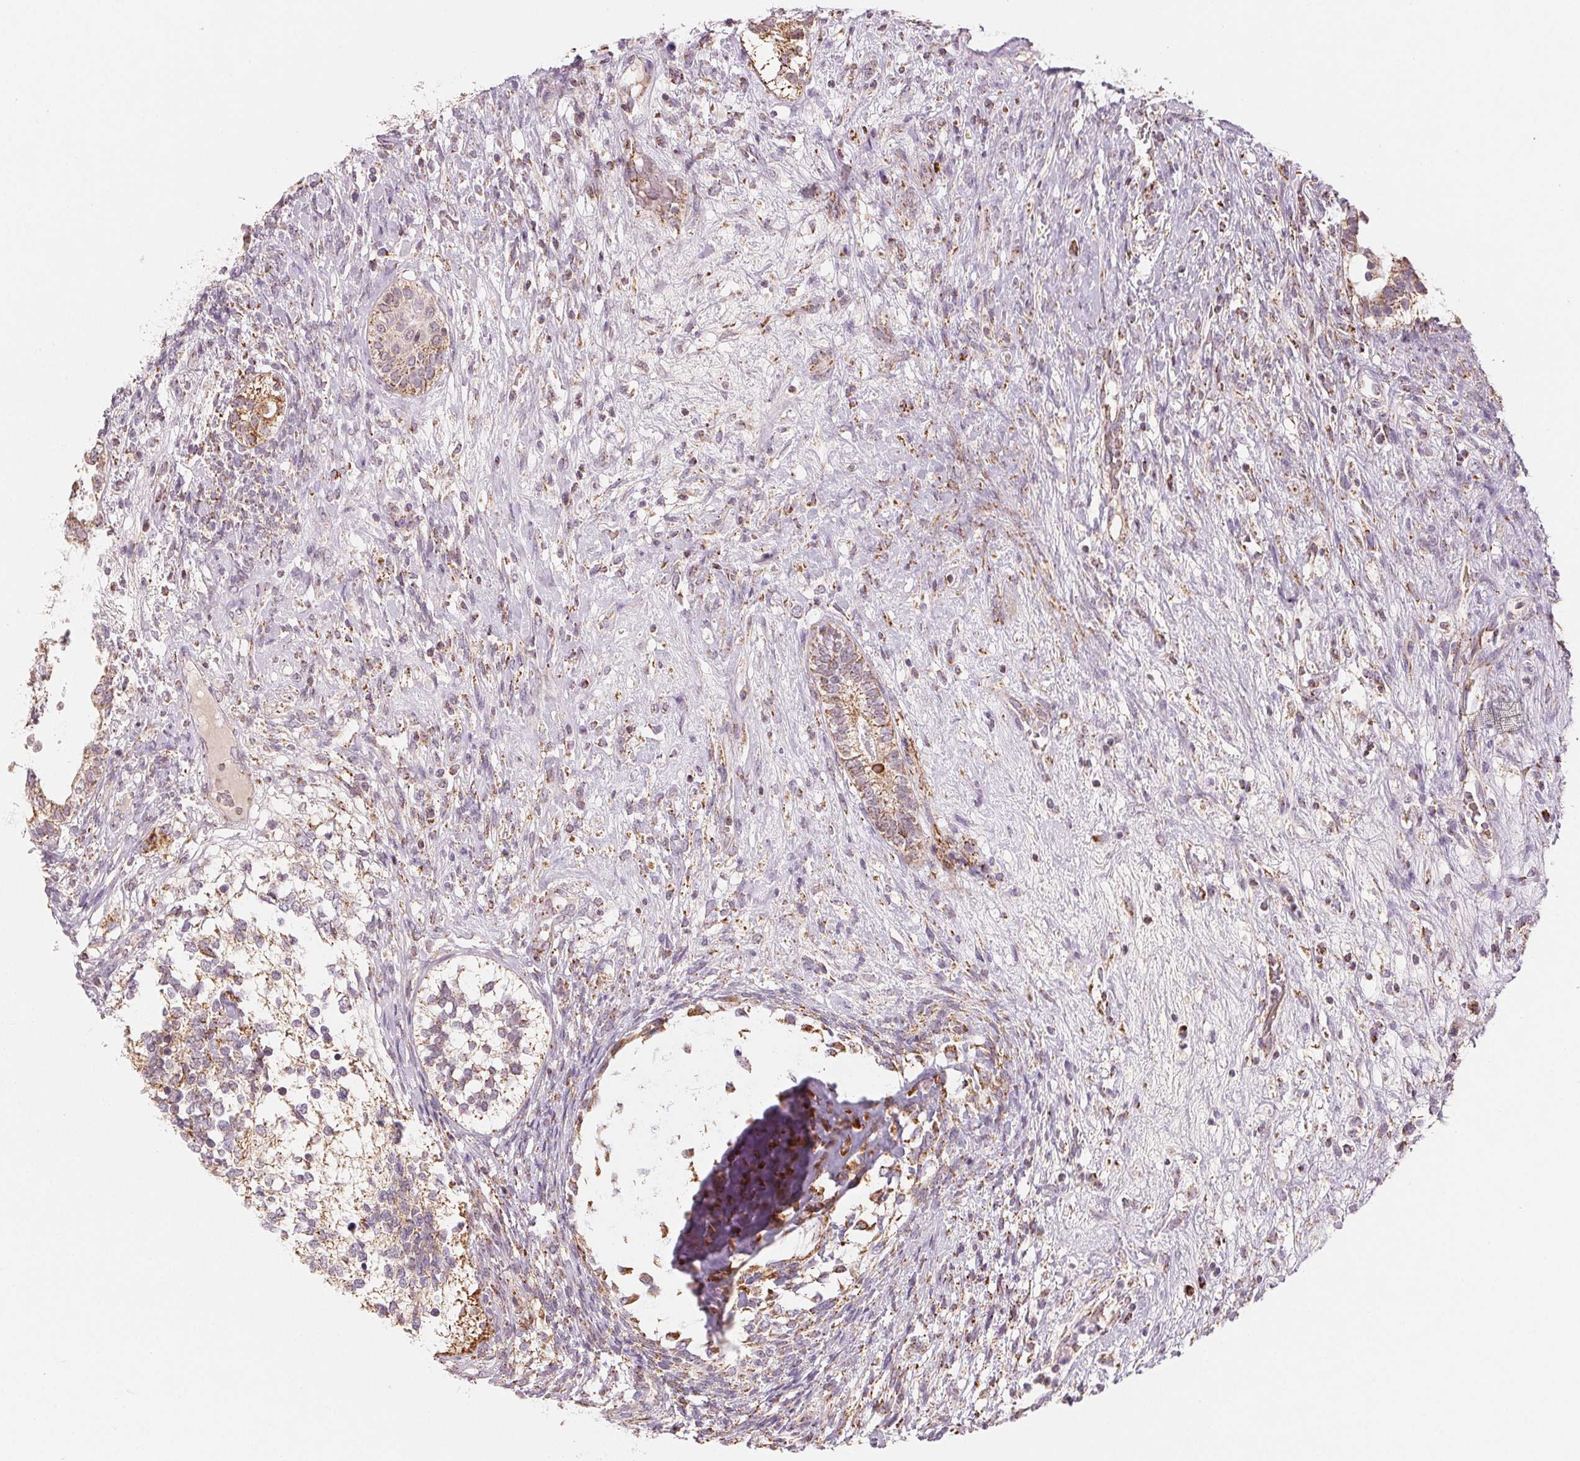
{"staining": {"intensity": "strong", "quantity": "25%-75%", "location": "cytoplasmic/membranous"}, "tissue": "testis cancer", "cell_type": "Tumor cells", "image_type": "cancer", "snomed": [{"axis": "morphology", "description": "Seminoma, NOS"}, {"axis": "morphology", "description": "Carcinoma, Embryonal, NOS"}, {"axis": "topography", "description": "Testis"}], "caption": "Human seminoma (testis) stained for a protein (brown) demonstrates strong cytoplasmic/membranous positive staining in about 25%-75% of tumor cells.", "gene": "HINT2", "patient": {"sex": "male", "age": 41}}